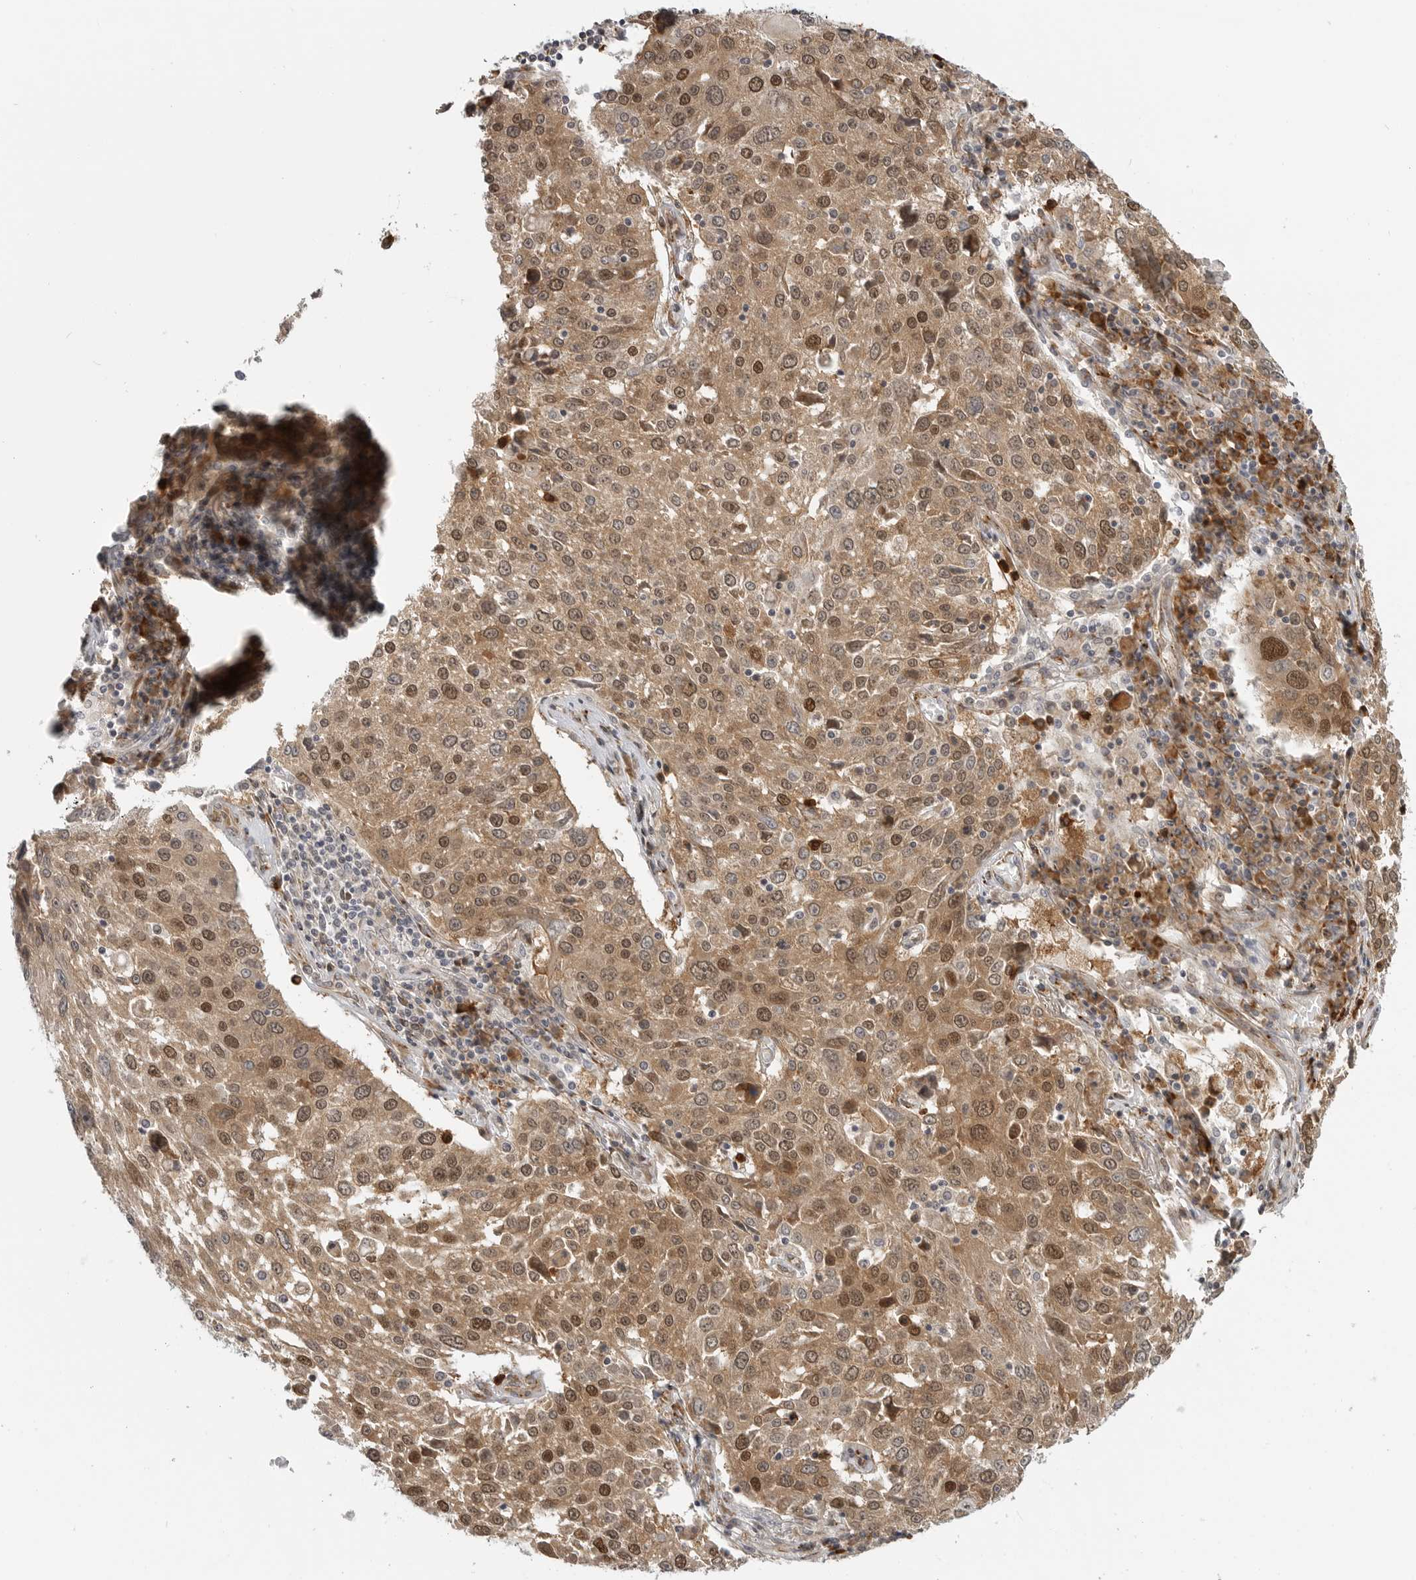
{"staining": {"intensity": "moderate", "quantity": ">75%", "location": "cytoplasmic/membranous,nuclear"}, "tissue": "lung cancer", "cell_type": "Tumor cells", "image_type": "cancer", "snomed": [{"axis": "morphology", "description": "Squamous cell carcinoma, NOS"}, {"axis": "topography", "description": "Lung"}], "caption": "Tumor cells exhibit medium levels of moderate cytoplasmic/membranous and nuclear staining in approximately >75% of cells in squamous cell carcinoma (lung). (DAB IHC, brown staining for protein, blue staining for nuclei).", "gene": "CEP295NL", "patient": {"sex": "male", "age": 65}}